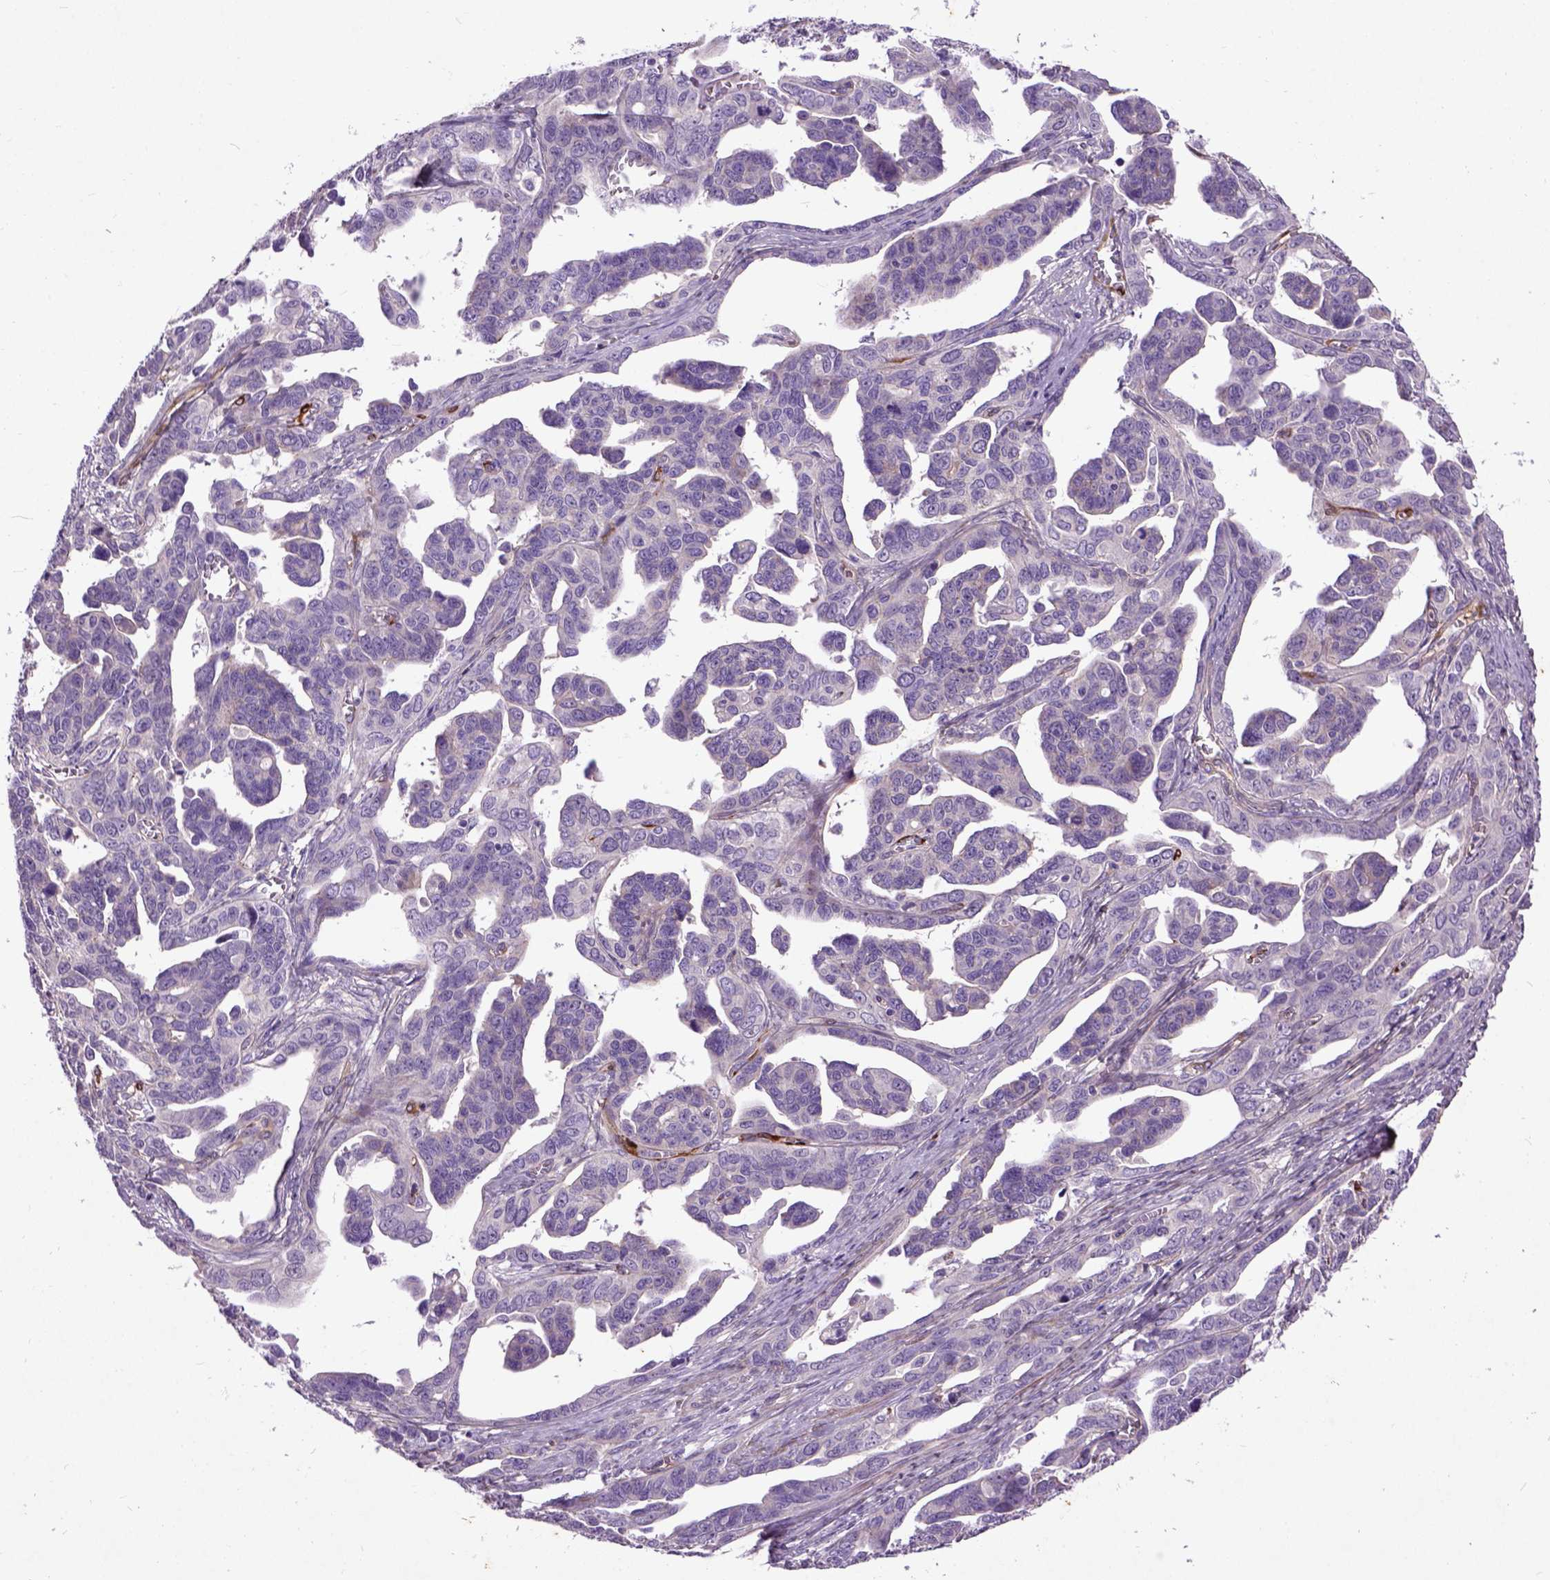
{"staining": {"intensity": "negative", "quantity": "none", "location": "none"}, "tissue": "ovarian cancer", "cell_type": "Tumor cells", "image_type": "cancer", "snomed": [{"axis": "morphology", "description": "Cystadenocarcinoma, serous, NOS"}, {"axis": "topography", "description": "Ovary"}], "caption": "Immunohistochemistry (IHC) of human ovarian cancer exhibits no staining in tumor cells.", "gene": "MAPT", "patient": {"sex": "female", "age": 69}}